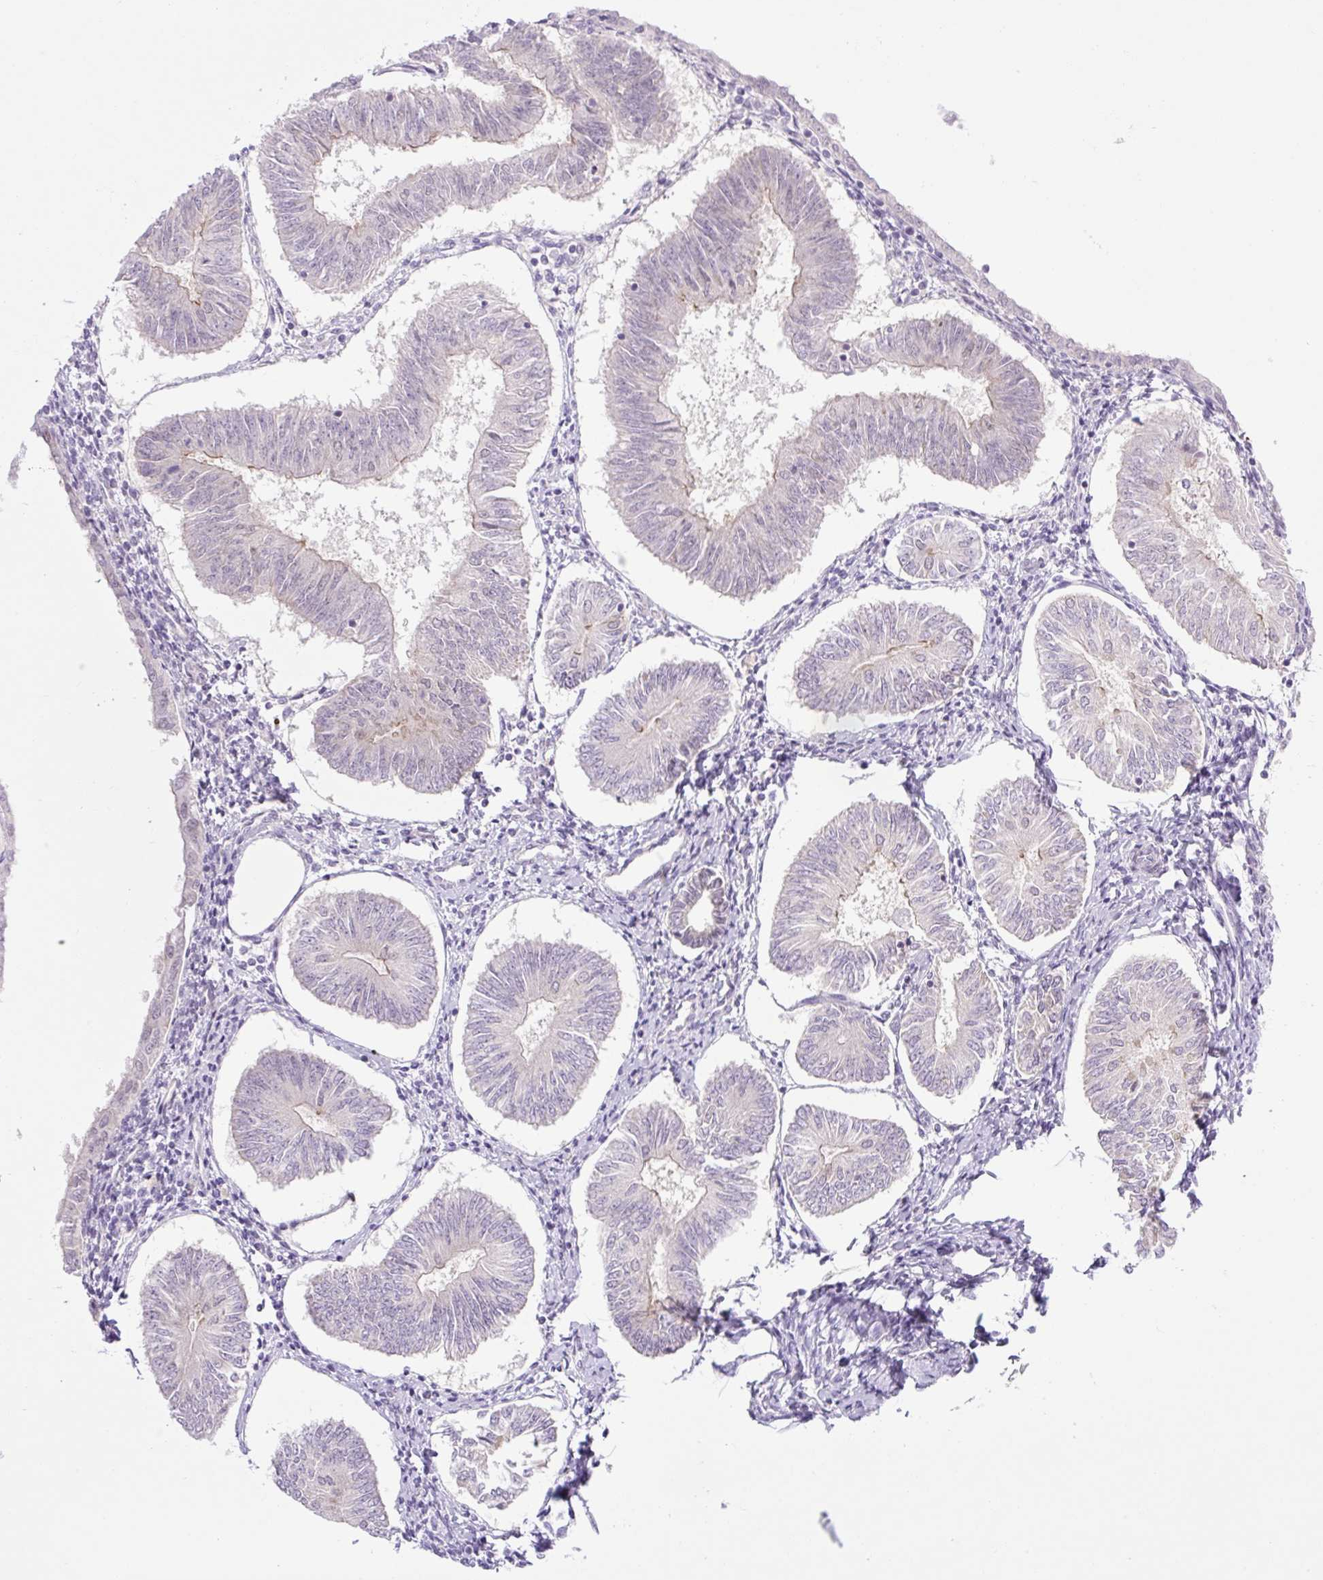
{"staining": {"intensity": "moderate", "quantity": "<25%", "location": "cytoplasmic/membranous"}, "tissue": "endometrial cancer", "cell_type": "Tumor cells", "image_type": "cancer", "snomed": [{"axis": "morphology", "description": "Adenocarcinoma, NOS"}, {"axis": "topography", "description": "Endometrium"}], "caption": "Protein expression analysis of adenocarcinoma (endometrial) displays moderate cytoplasmic/membranous expression in approximately <25% of tumor cells.", "gene": "ICE1", "patient": {"sex": "female", "age": 58}}